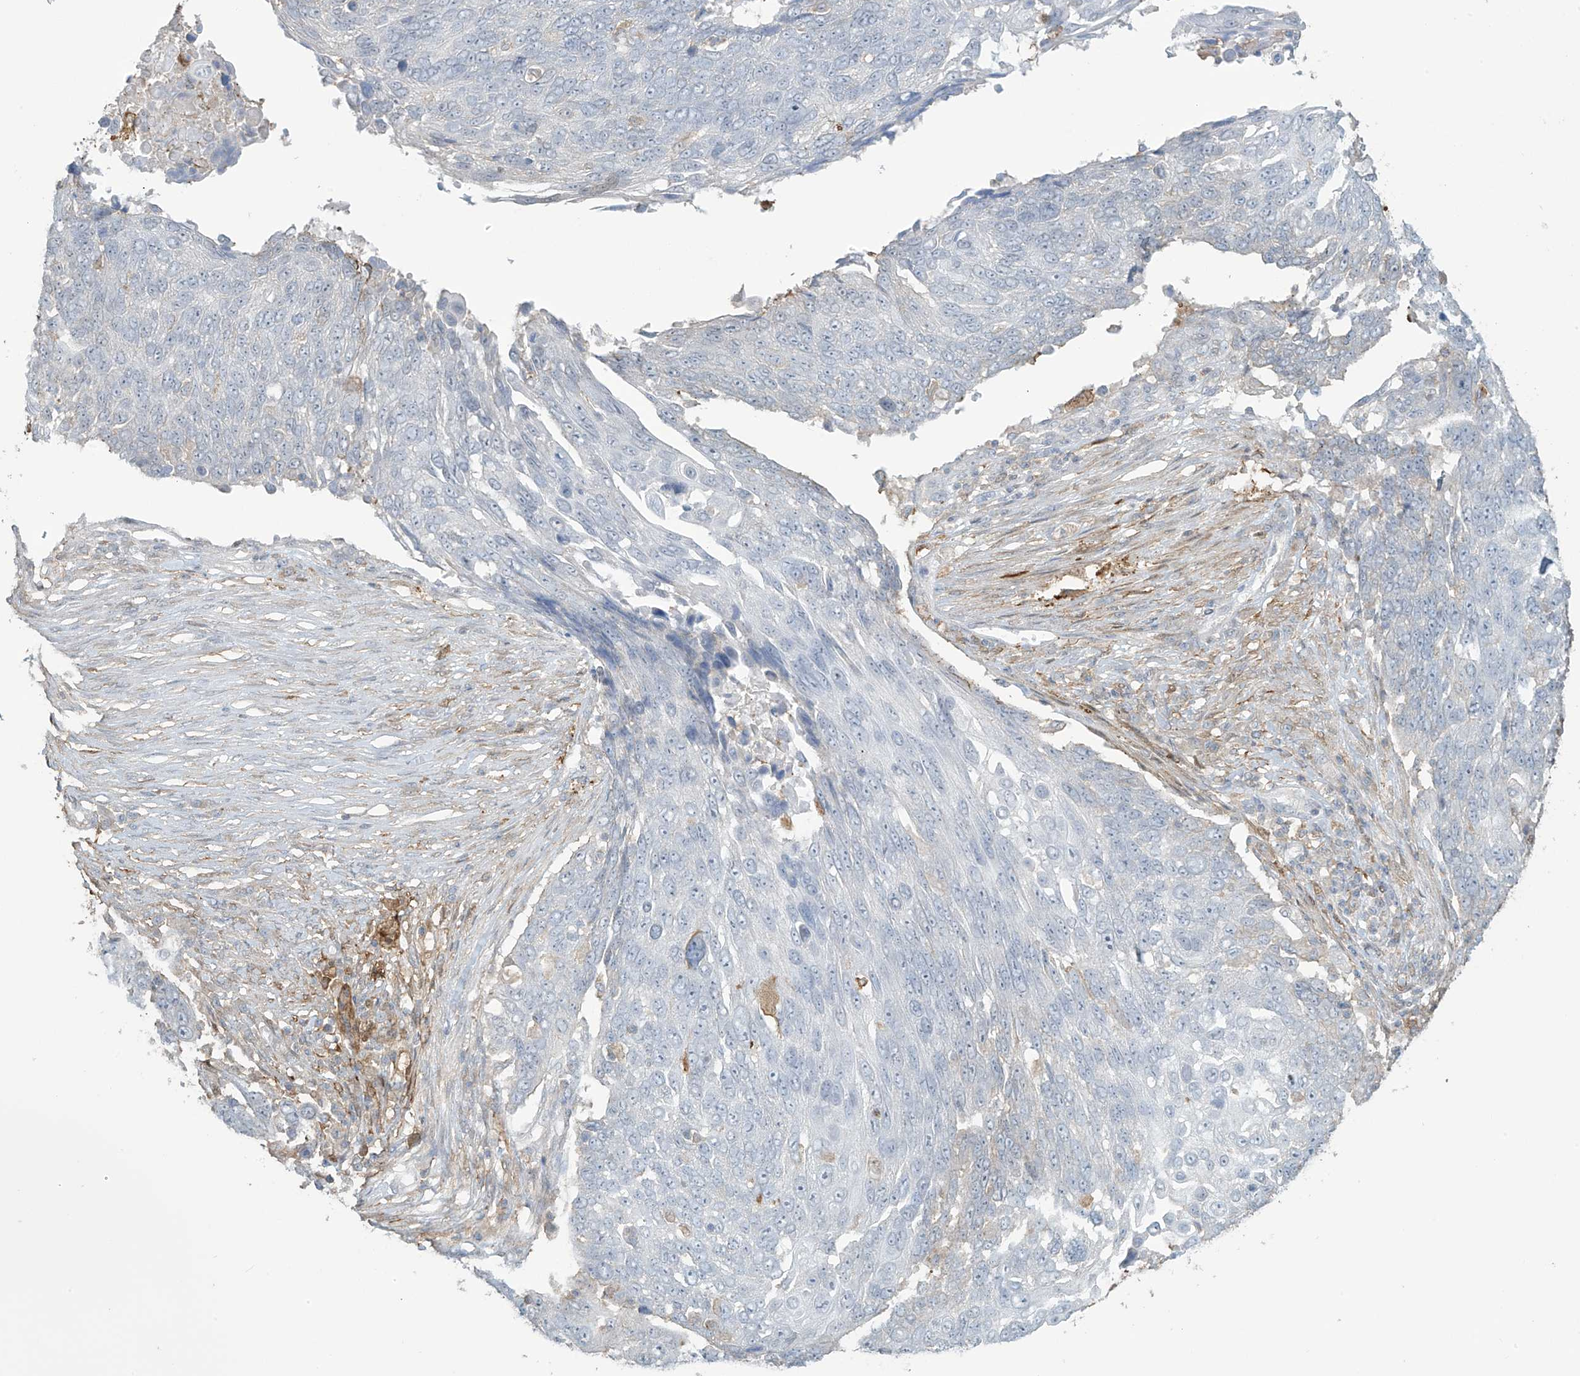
{"staining": {"intensity": "negative", "quantity": "none", "location": "none"}, "tissue": "lung cancer", "cell_type": "Tumor cells", "image_type": "cancer", "snomed": [{"axis": "morphology", "description": "Squamous cell carcinoma, NOS"}, {"axis": "topography", "description": "Lung"}], "caption": "DAB (3,3'-diaminobenzidine) immunohistochemical staining of squamous cell carcinoma (lung) reveals no significant staining in tumor cells.", "gene": "TAGAP", "patient": {"sex": "male", "age": 66}}